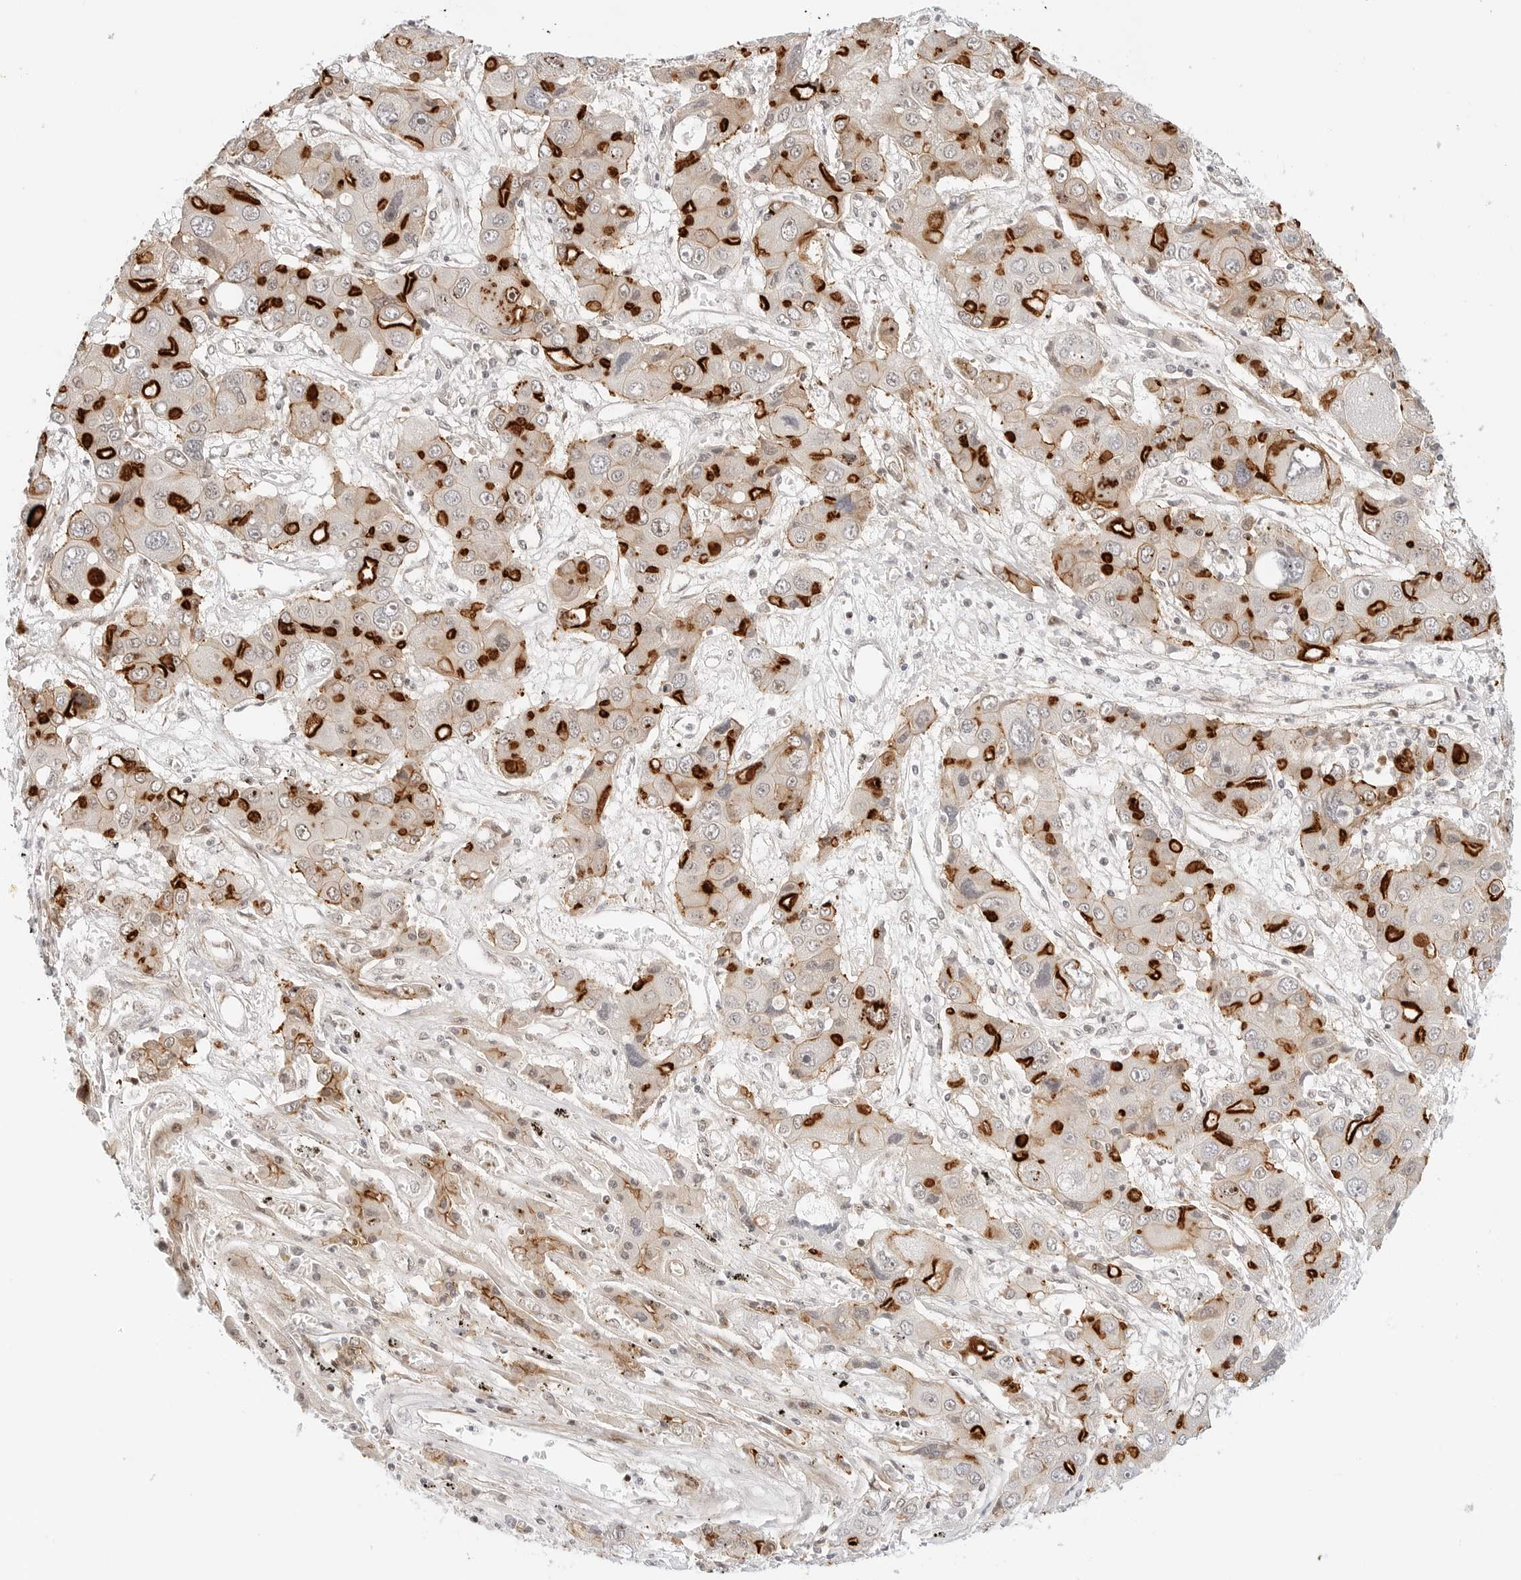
{"staining": {"intensity": "strong", "quantity": "25%-75%", "location": "cytoplasmic/membranous"}, "tissue": "liver cancer", "cell_type": "Tumor cells", "image_type": "cancer", "snomed": [{"axis": "morphology", "description": "Cholangiocarcinoma"}, {"axis": "topography", "description": "Liver"}], "caption": "DAB immunohistochemical staining of human liver cholangiocarcinoma reveals strong cytoplasmic/membranous protein positivity in approximately 25%-75% of tumor cells.", "gene": "ZNF613", "patient": {"sex": "male", "age": 67}}